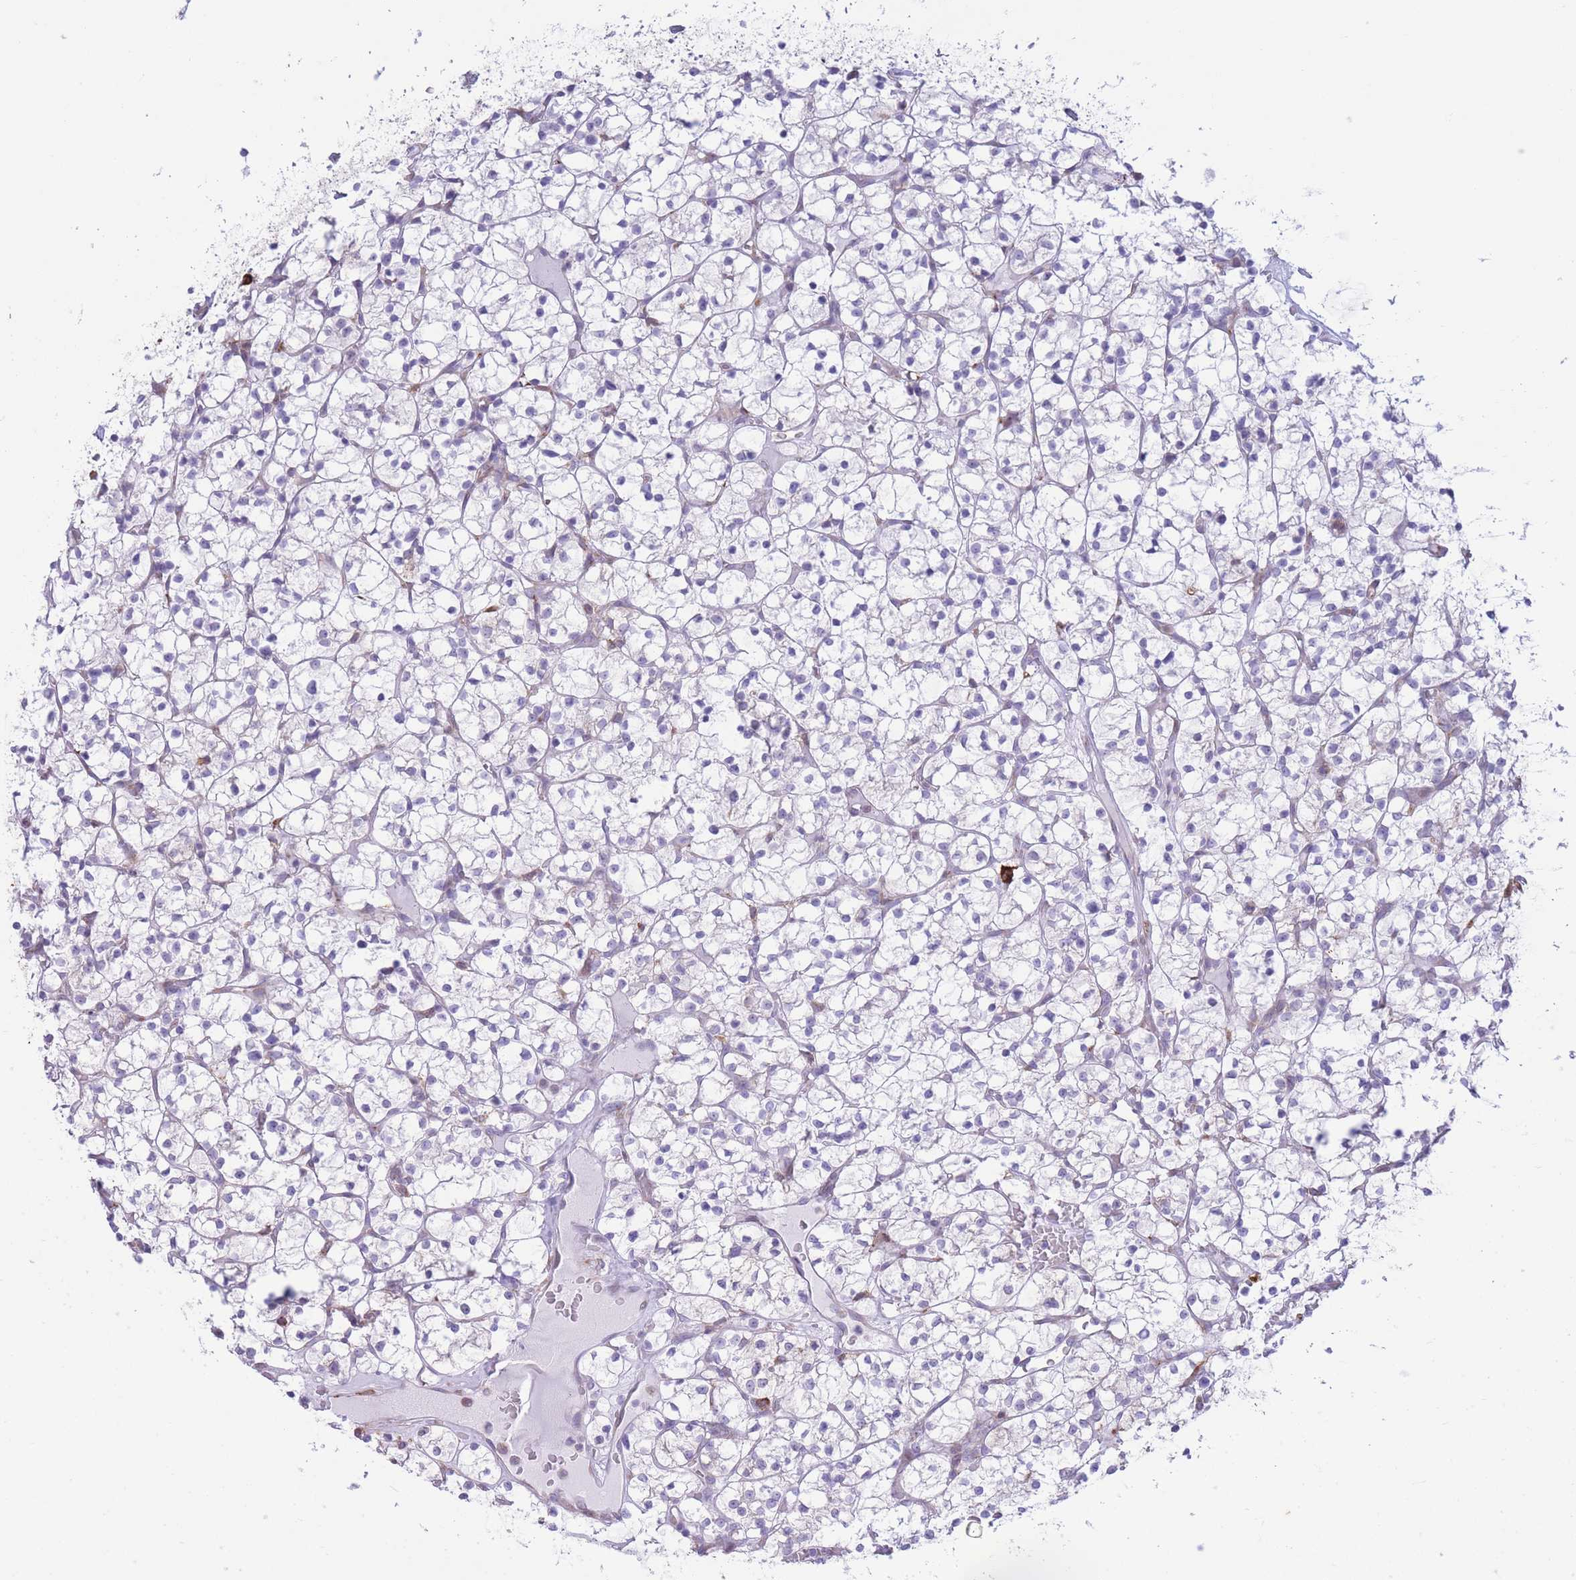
{"staining": {"intensity": "negative", "quantity": "none", "location": "none"}, "tissue": "renal cancer", "cell_type": "Tumor cells", "image_type": "cancer", "snomed": [{"axis": "morphology", "description": "Adenocarcinoma, NOS"}, {"axis": "topography", "description": "Kidney"}], "caption": "A micrograph of human renal adenocarcinoma is negative for staining in tumor cells. Brightfield microscopy of IHC stained with DAB (brown) and hematoxylin (blue), captured at high magnification.", "gene": "MYDGF", "patient": {"sex": "female", "age": 64}}